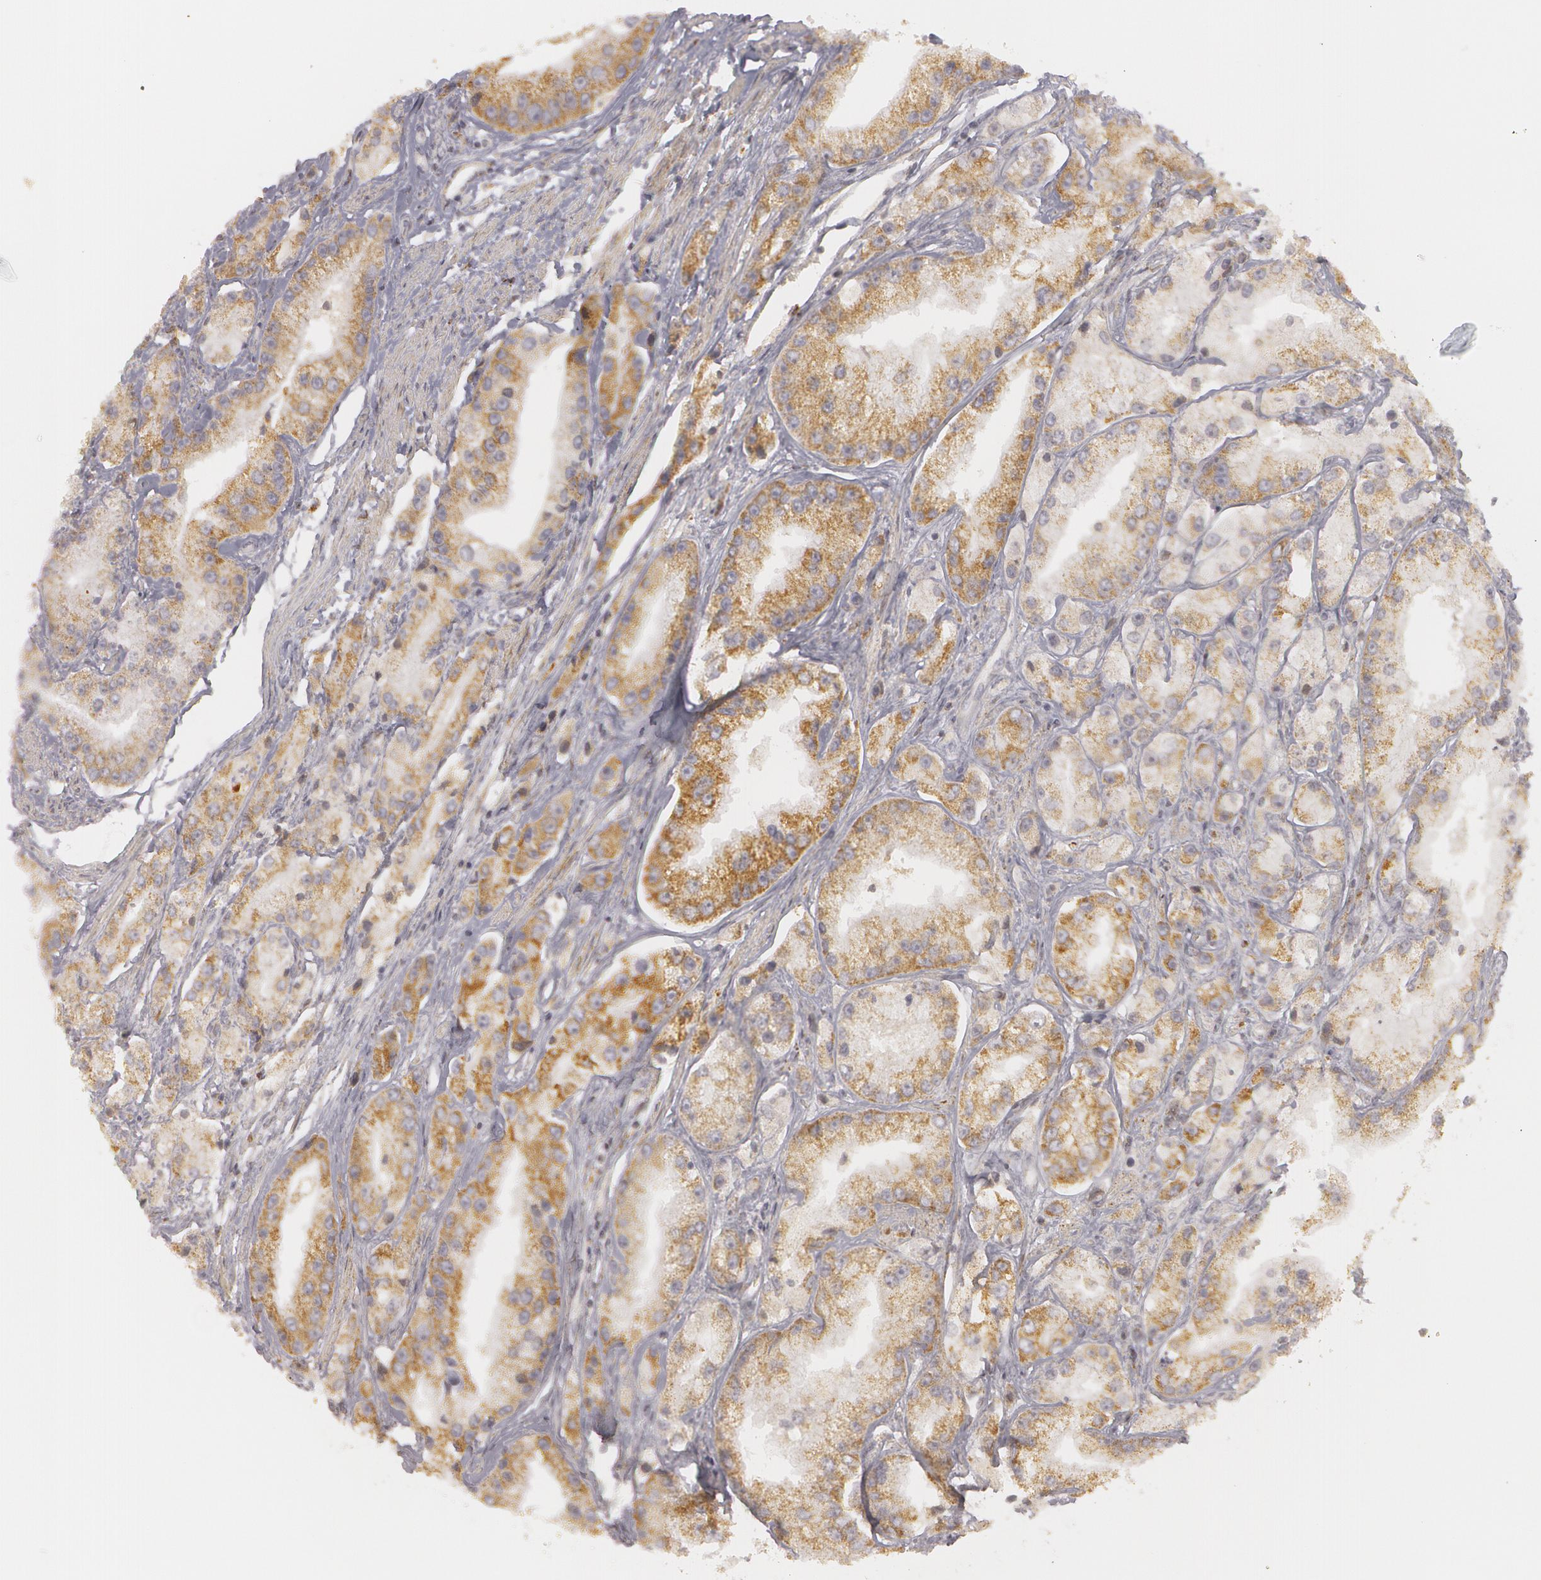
{"staining": {"intensity": "moderate", "quantity": ">75%", "location": "cytoplasmic/membranous"}, "tissue": "prostate cancer", "cell_type": "Tumor cells", "image_type": "cancer", "snomed": [{"axis": "morphology", "description": "Adenocarcinoma, Medium grade"}, {"axis": "topography", "description": "Prostate"}], "caption": "This photomicrograph exhibits IHC staining of medium-grade adenocarcinoma (prostate), with medium moderate cytoplasmic/membranous expression in about >75% of tumor cells.", "gene": "C7", "patient": {"sex": "male", "age": 72}}